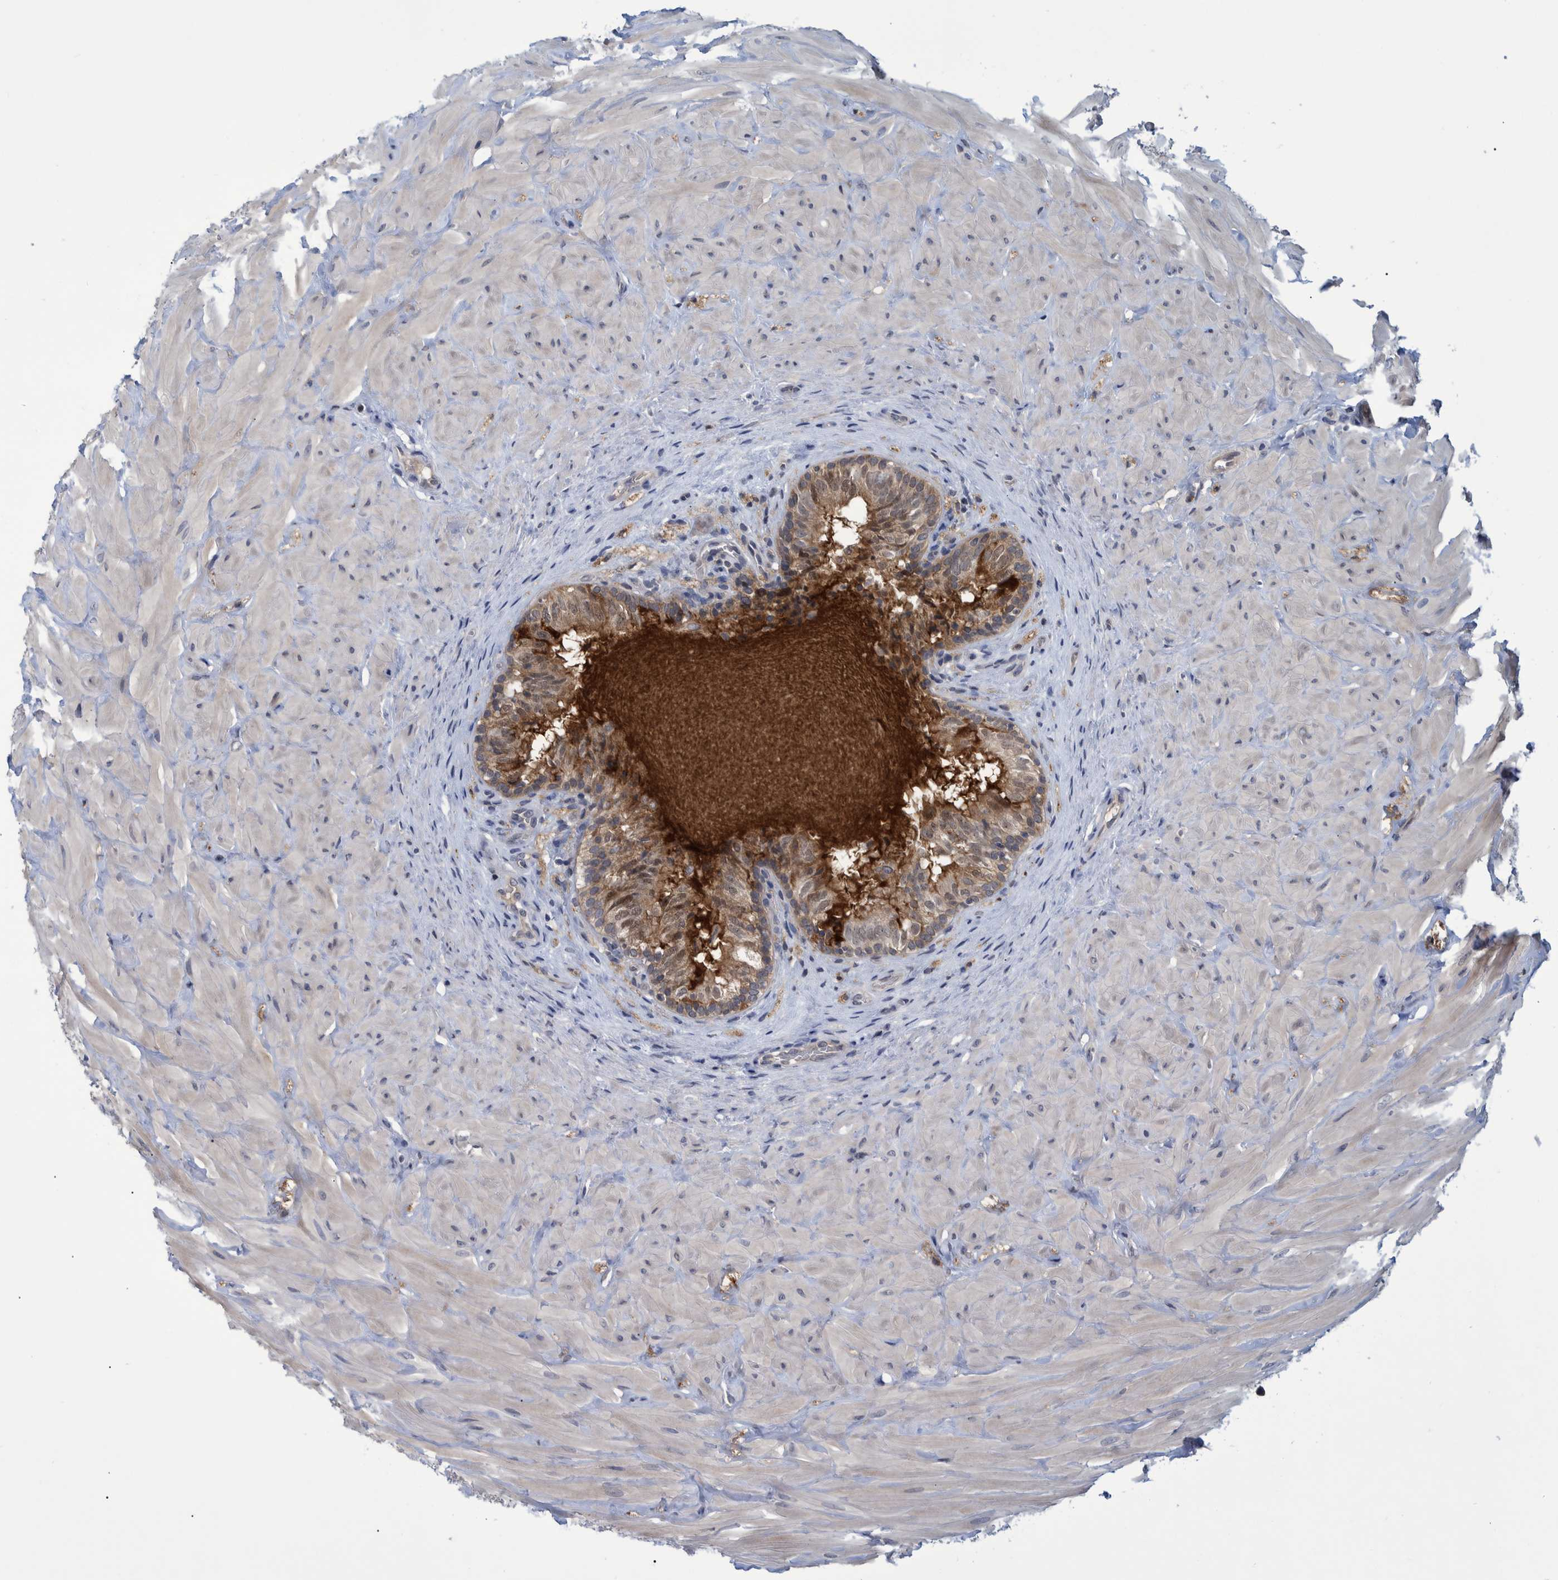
{"staining": {"intensity": "moderate", "quantity": ">75%", "location": "cytoplasmic/membranous"}, "tissue": "epididymis", "cell_type": "Glandular cells", "image_type": "normal", "snomed": [{"axis": "morphology", "description": "Normal tissue, NOS"}, {"axis": "topography", "description": "Soft tissue"}, {"axis": "topography", "description": "Epididymis"}], "caption": "Protein expression analysis of normal human epididymis reveals moderate cytoplasmic/membranous positivity in about >75% of glandular cells.", "gene": "PCYT2", "patient": {"sex": "male", "age": 26}}